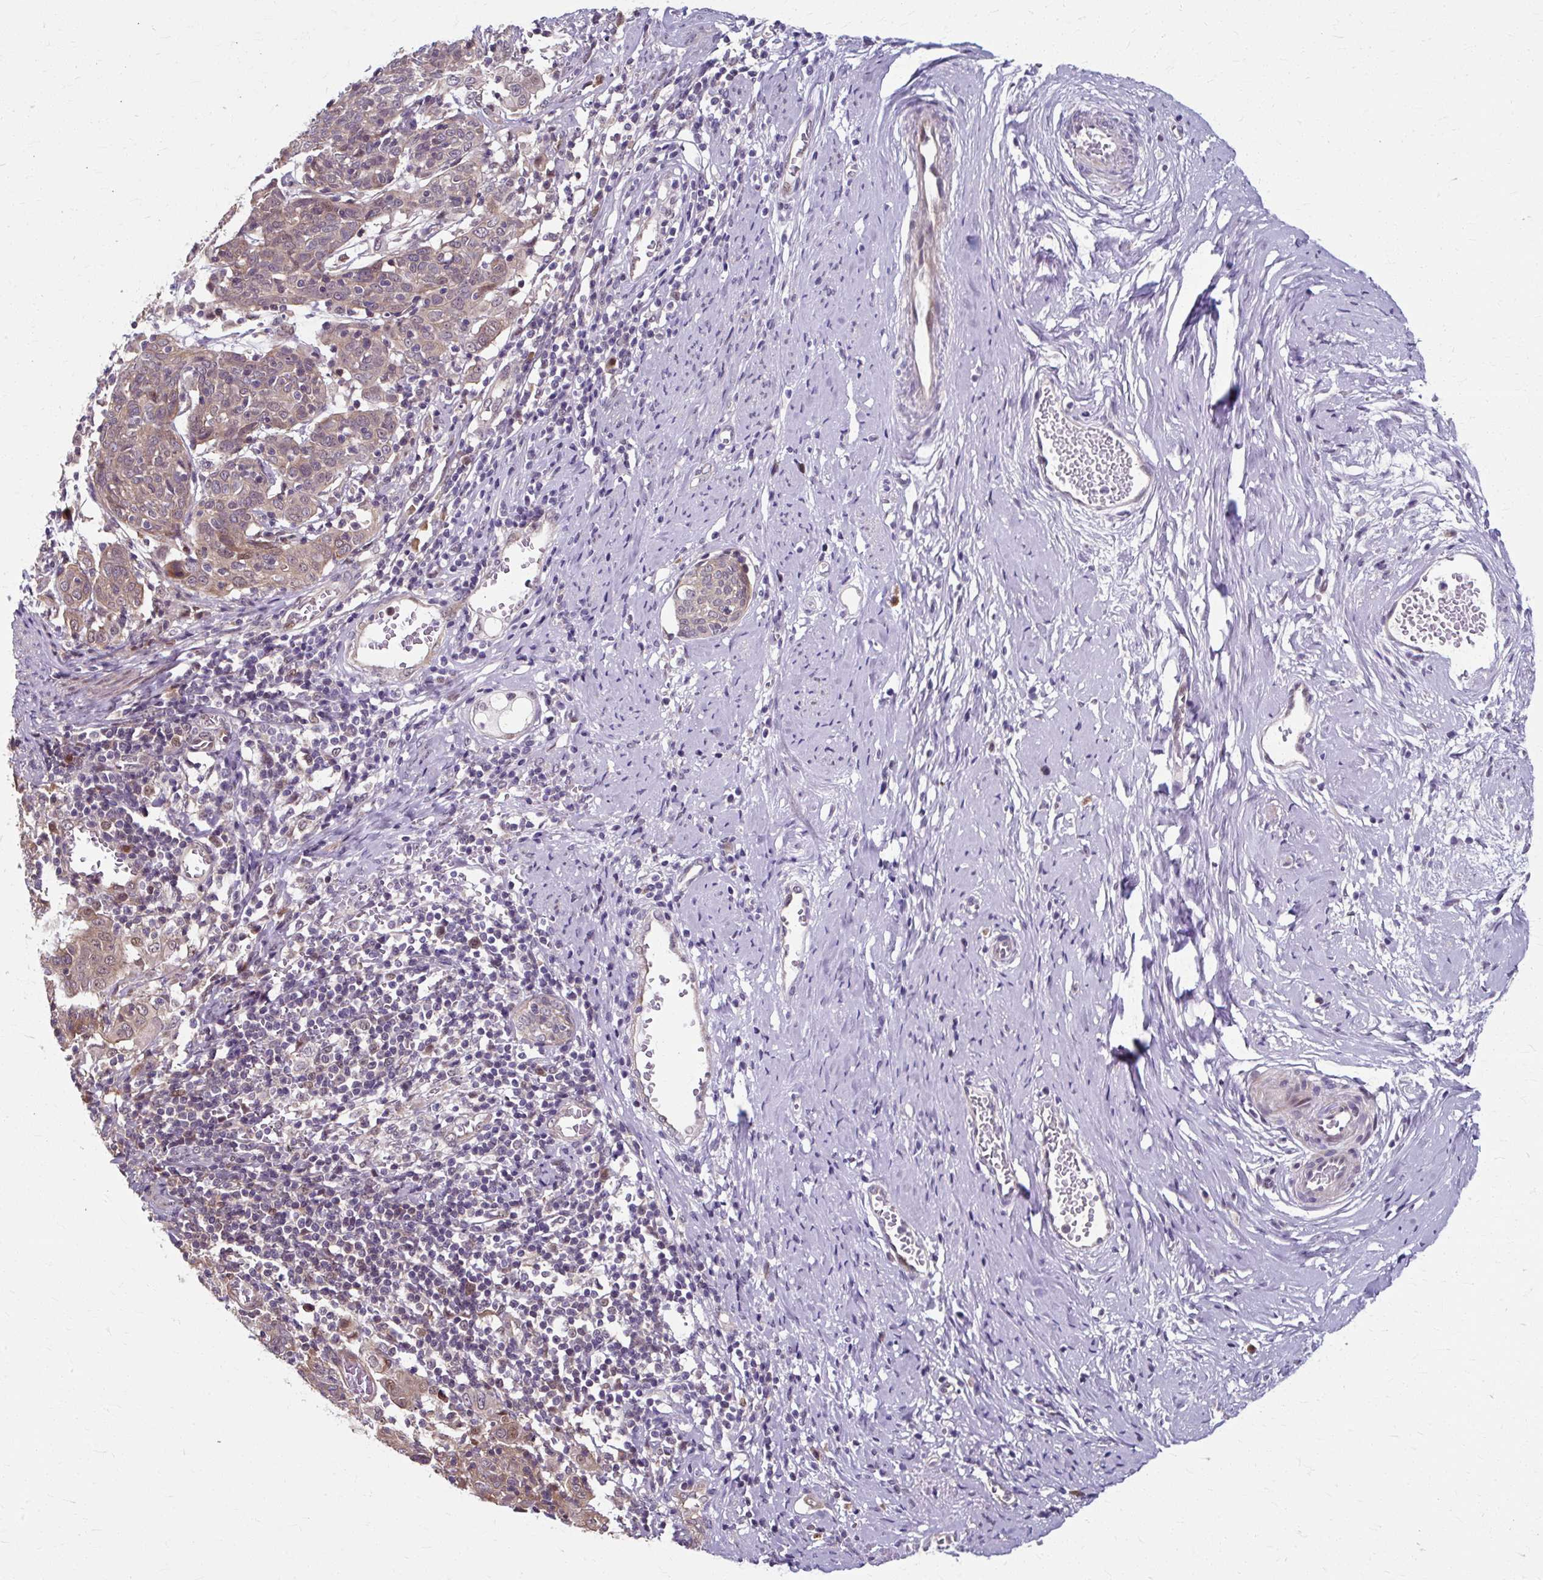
{"staining": {"intensity": "weak", "quantity": "<25%", "location": "cytoplasmic/membranous"}, "tissue": "cervical cancer", "cell_type": "Tumor cells", "image_type": "cancer", "snomed": [{"axis": "morphology", "description": "Squamous cell carcinoma, NOS"}, {"axis": "topography", "description": "Cervix"}], "caption": "Immunohistochemical staining of squamous cell carcinoma (cervical) demonstrates no significant expression in tumor cells.", "gene": "ZNF555", "patient": {"sex": "female", "age": 67}}